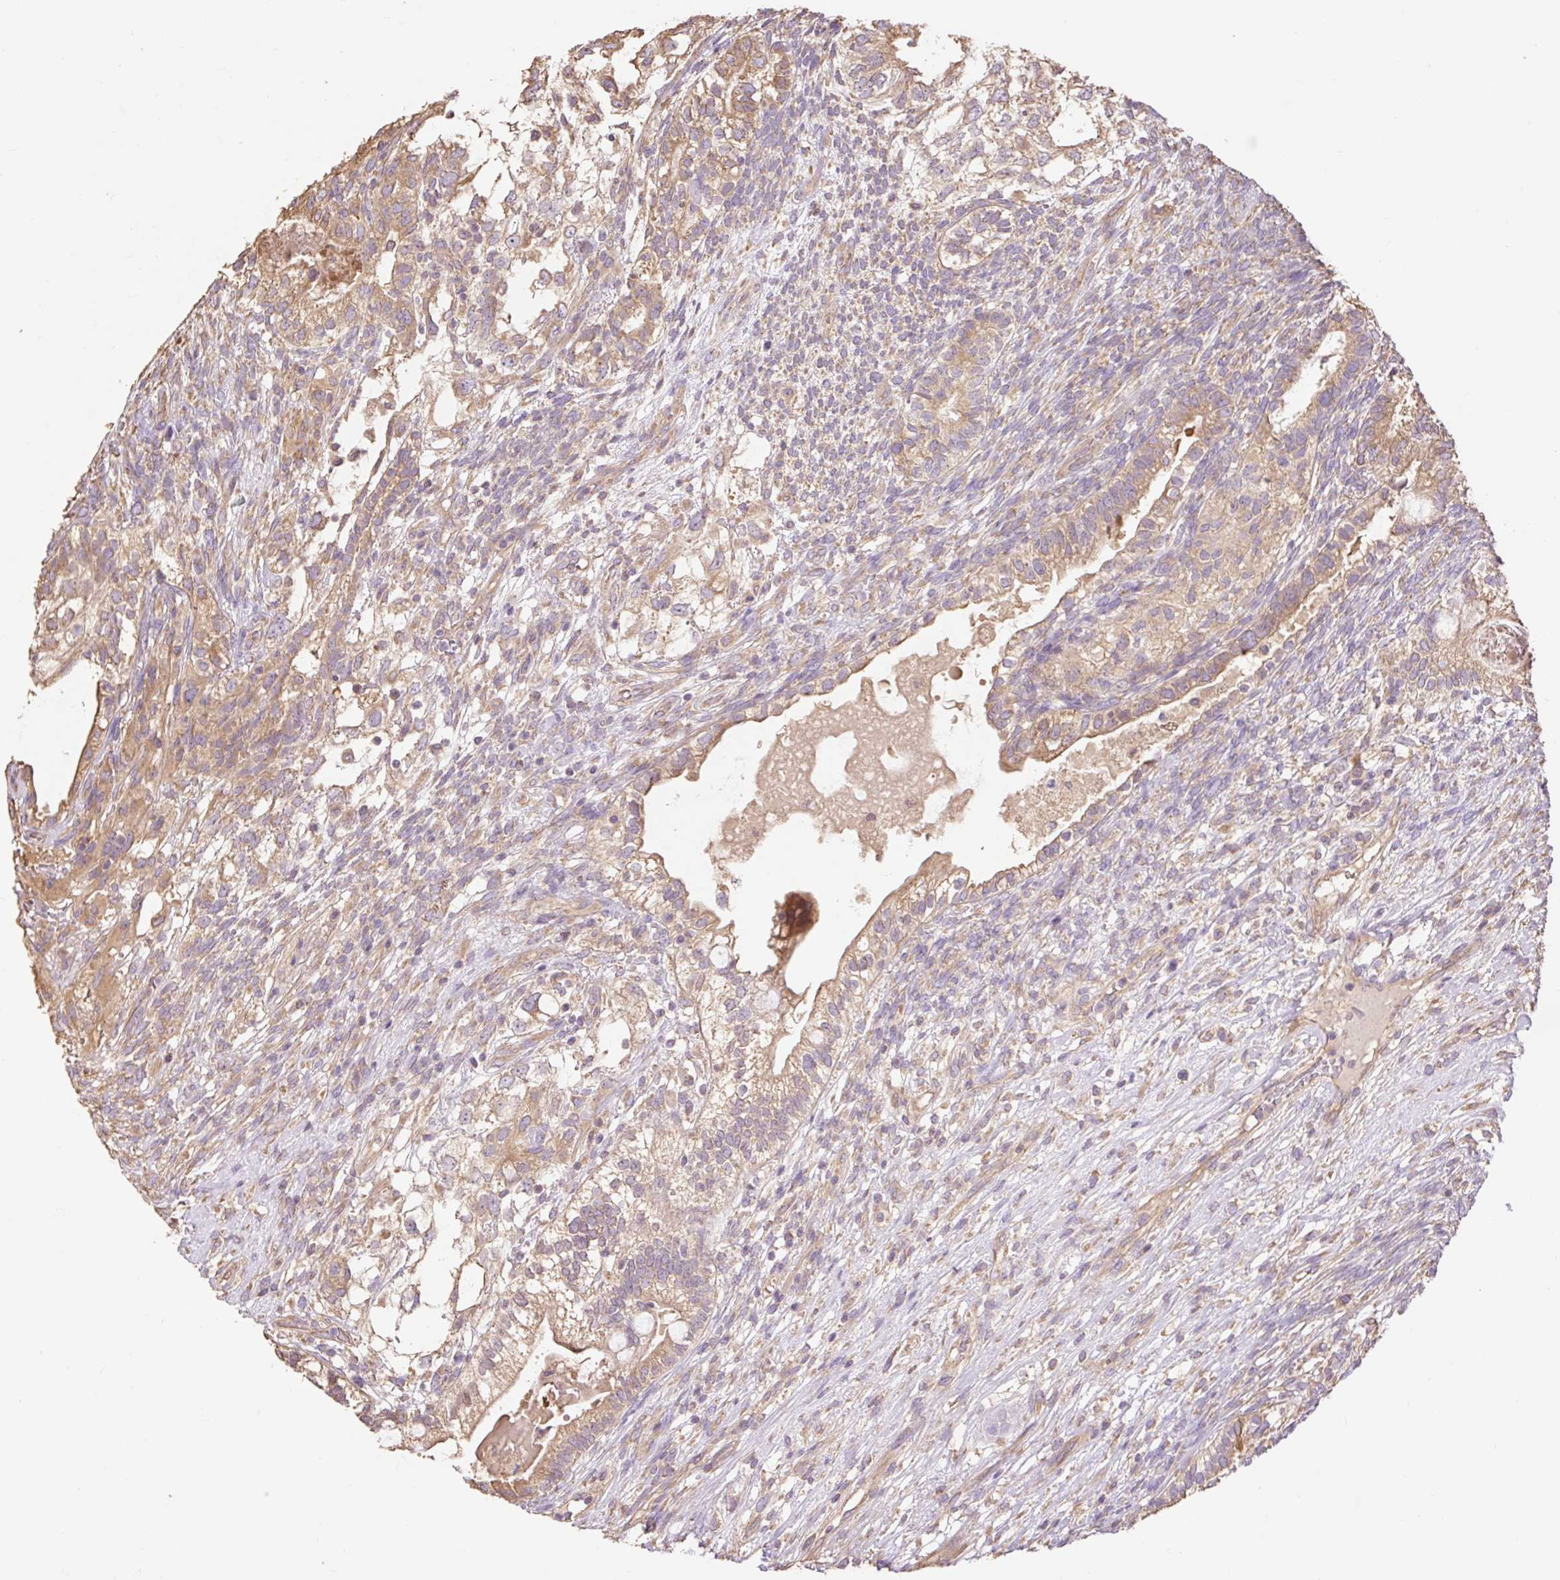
{"staining": {"intensity": "moderate", "quantity": ">75%", "location": "cytoplasmic/membranous"}, "tissue": "testis cancer", "cell_type": "Tumor cells", "image_type": "cancer", "snomed": [{"axis": "morphology", "description": "Seminoma, NOS"}, {"axis": "morphology", "description": "Carcinoma, Embryonal, NOS"}, {"axis": "topography", "description": "Testis"}], "caption": "There is medium levels of moderate cytoplasmic/membranous expression in tumor cells of testis cancer, as demonstrated by immunohistochemical staining (brown color).", "gene": "DESI1", "patient": {"sex": "male", "age": 41}}